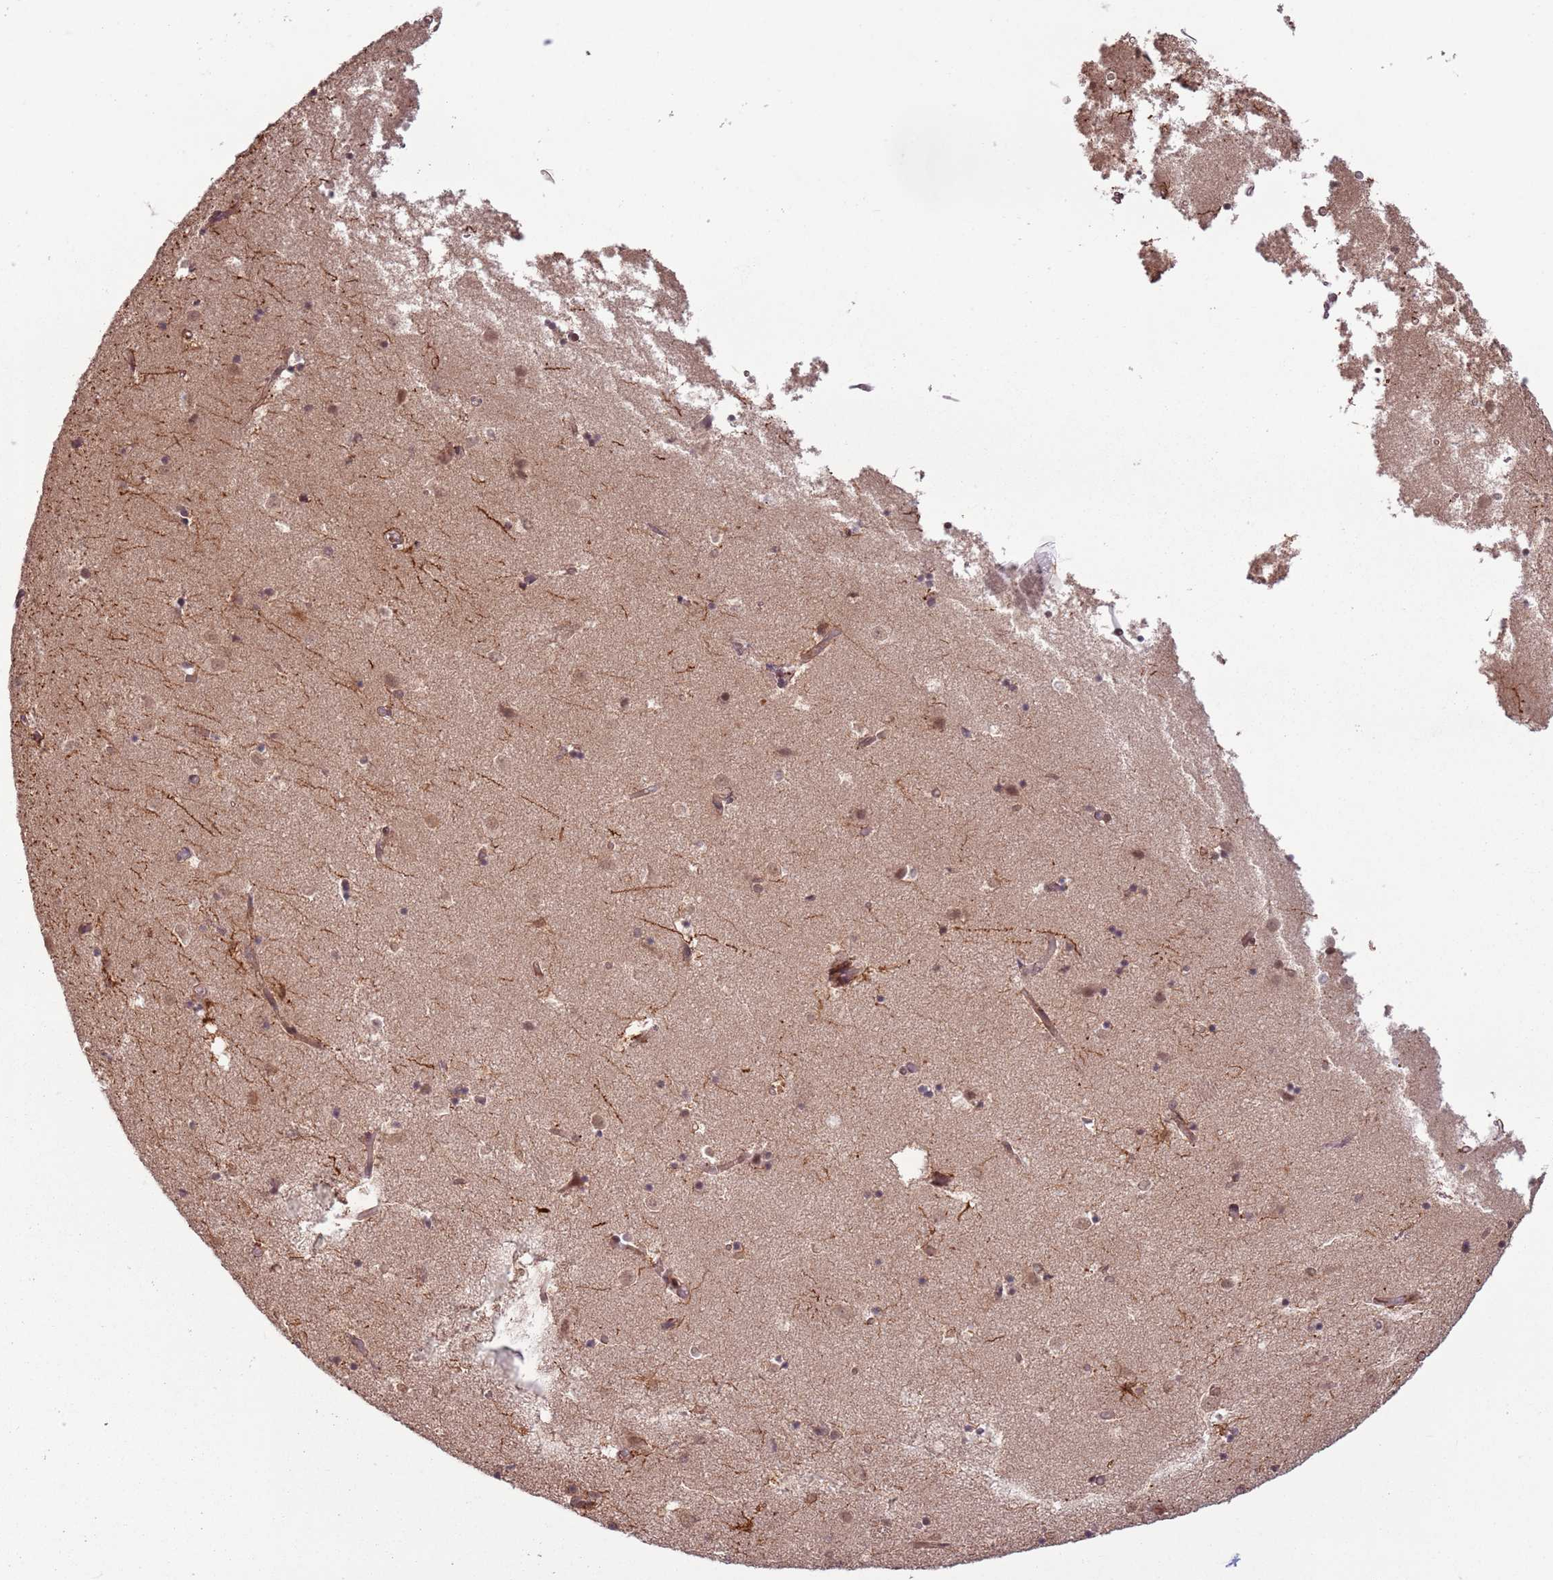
{"staining": {"intensity": "moderate", "quantity": "25%-75%", "location": "cytoplasmic/membranous,nuclear"}, "tissue": "caudate", "cell_type": "Glial cells", "image_type": "normal", "snomed": [{"axis": "morphology", "description": "Normal tissue, NOS"}, {"axis": "topography", "description": "Lateral ventricle wall"}], "caption": "This photomicrograph exhibits benign caudate stained with immunohistochemistry (IHC) to label a protein in brown. The cytoplasmic/membranous,nuclear of glial cells show moderate positivity for the protein. Nuclei are counter-stained blue.", "gene": "CCDC154", "patient": {"sex": "female", "age": 52}}